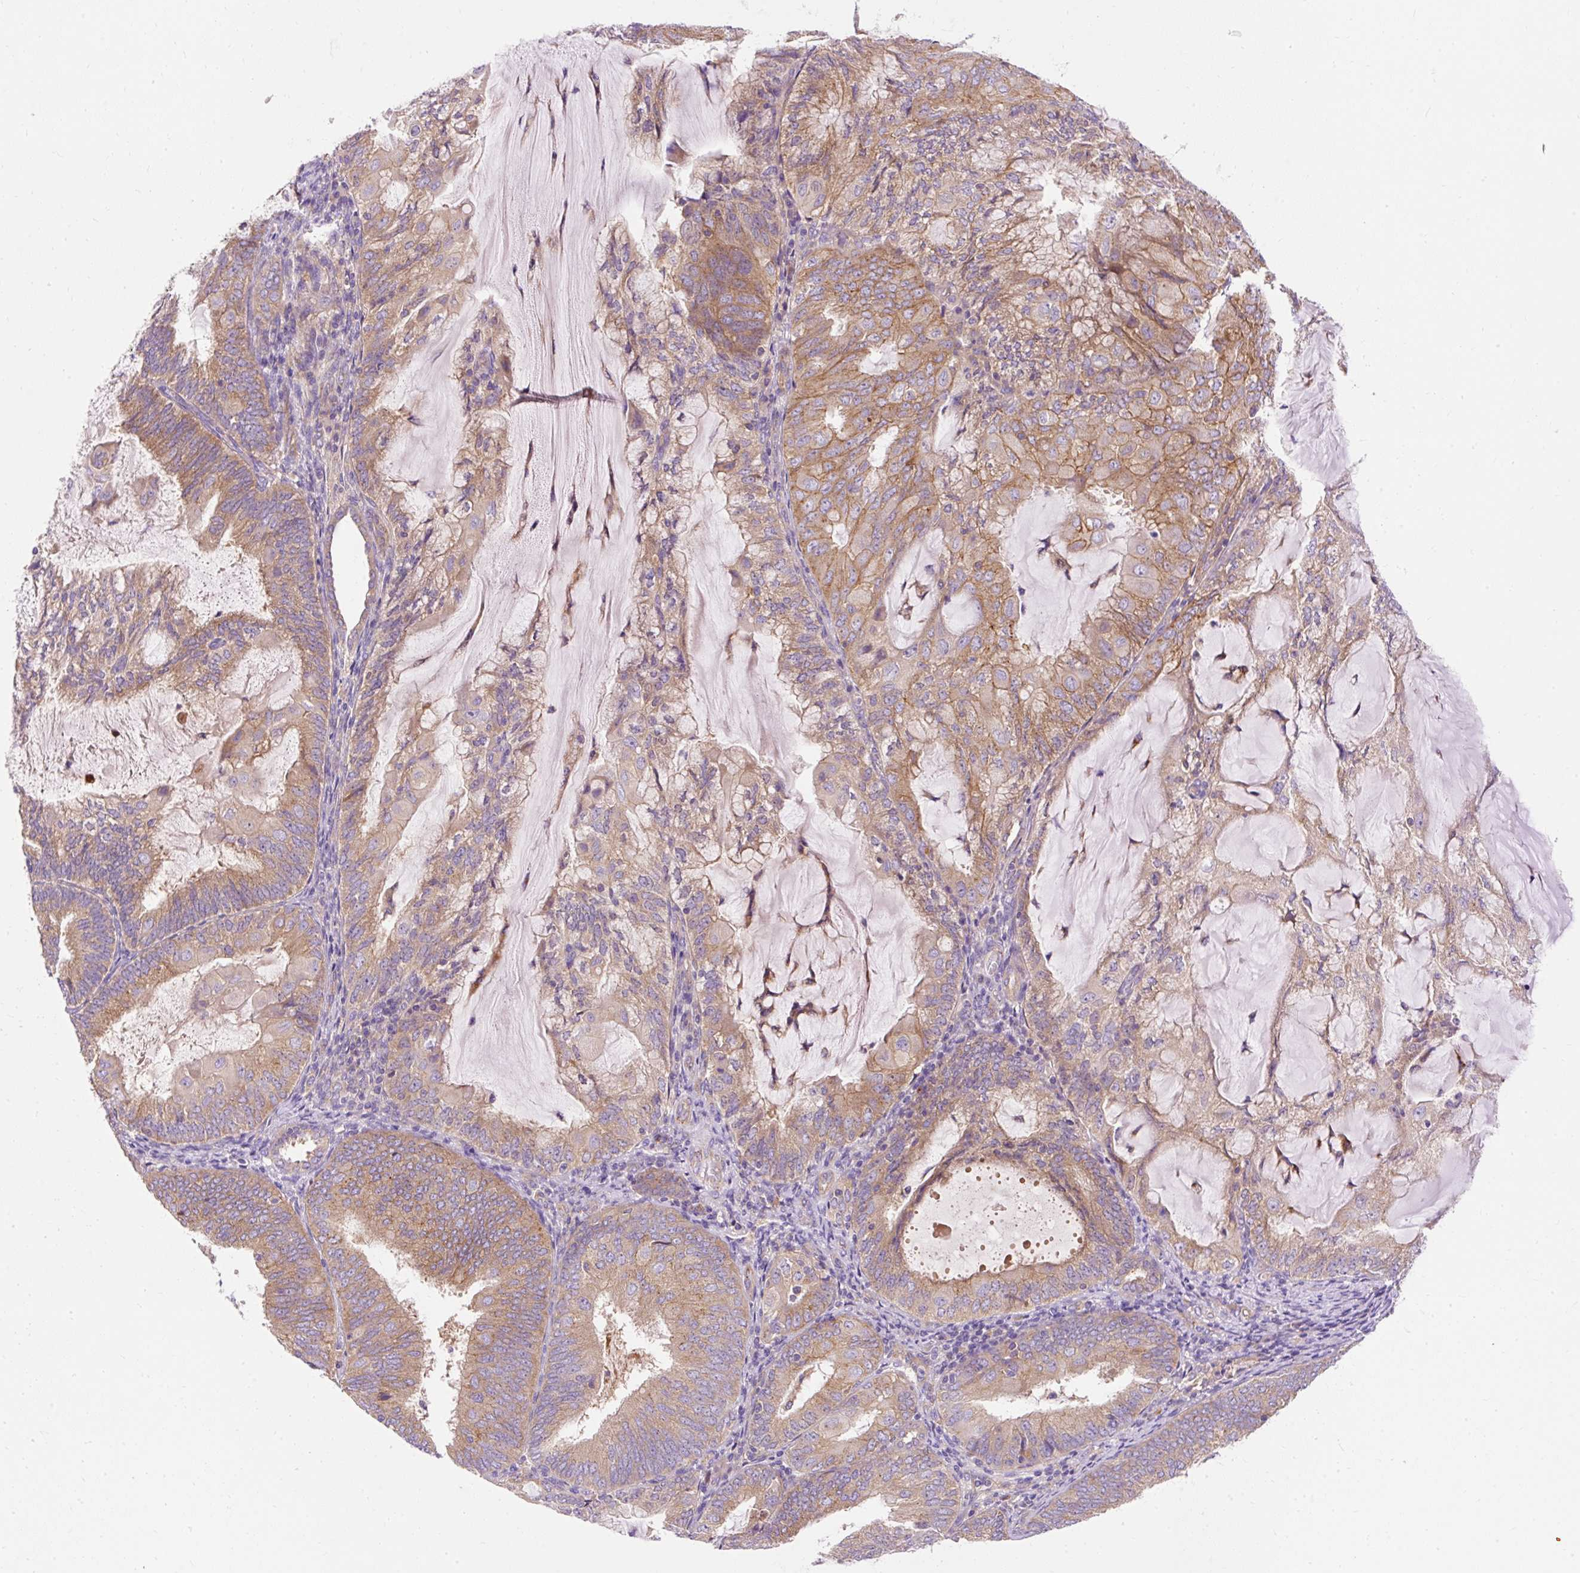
{"staining": {"intensity": "moderate", "quantity": ">75%", "location": "cytoplasmic/membranous"}, "tissue": "endometrial cancer", "cell_type": "Tumor cells", "image_type": "cancer", "snomed": [{"axis": "morphology", "description": "Adenocarcinoma, NOS"}, {"axis": "topography", "description": "Endometrium"}], "caption": "This is a micrograph of immunohistochemistry (IHC) staining of adenocarcinoma (endometrial), which shows moderate staining in the cytoplasmic/membranous of tumor cells.", "gene": "OR4K15", "patient": {"sex": "female", "age": 81}}